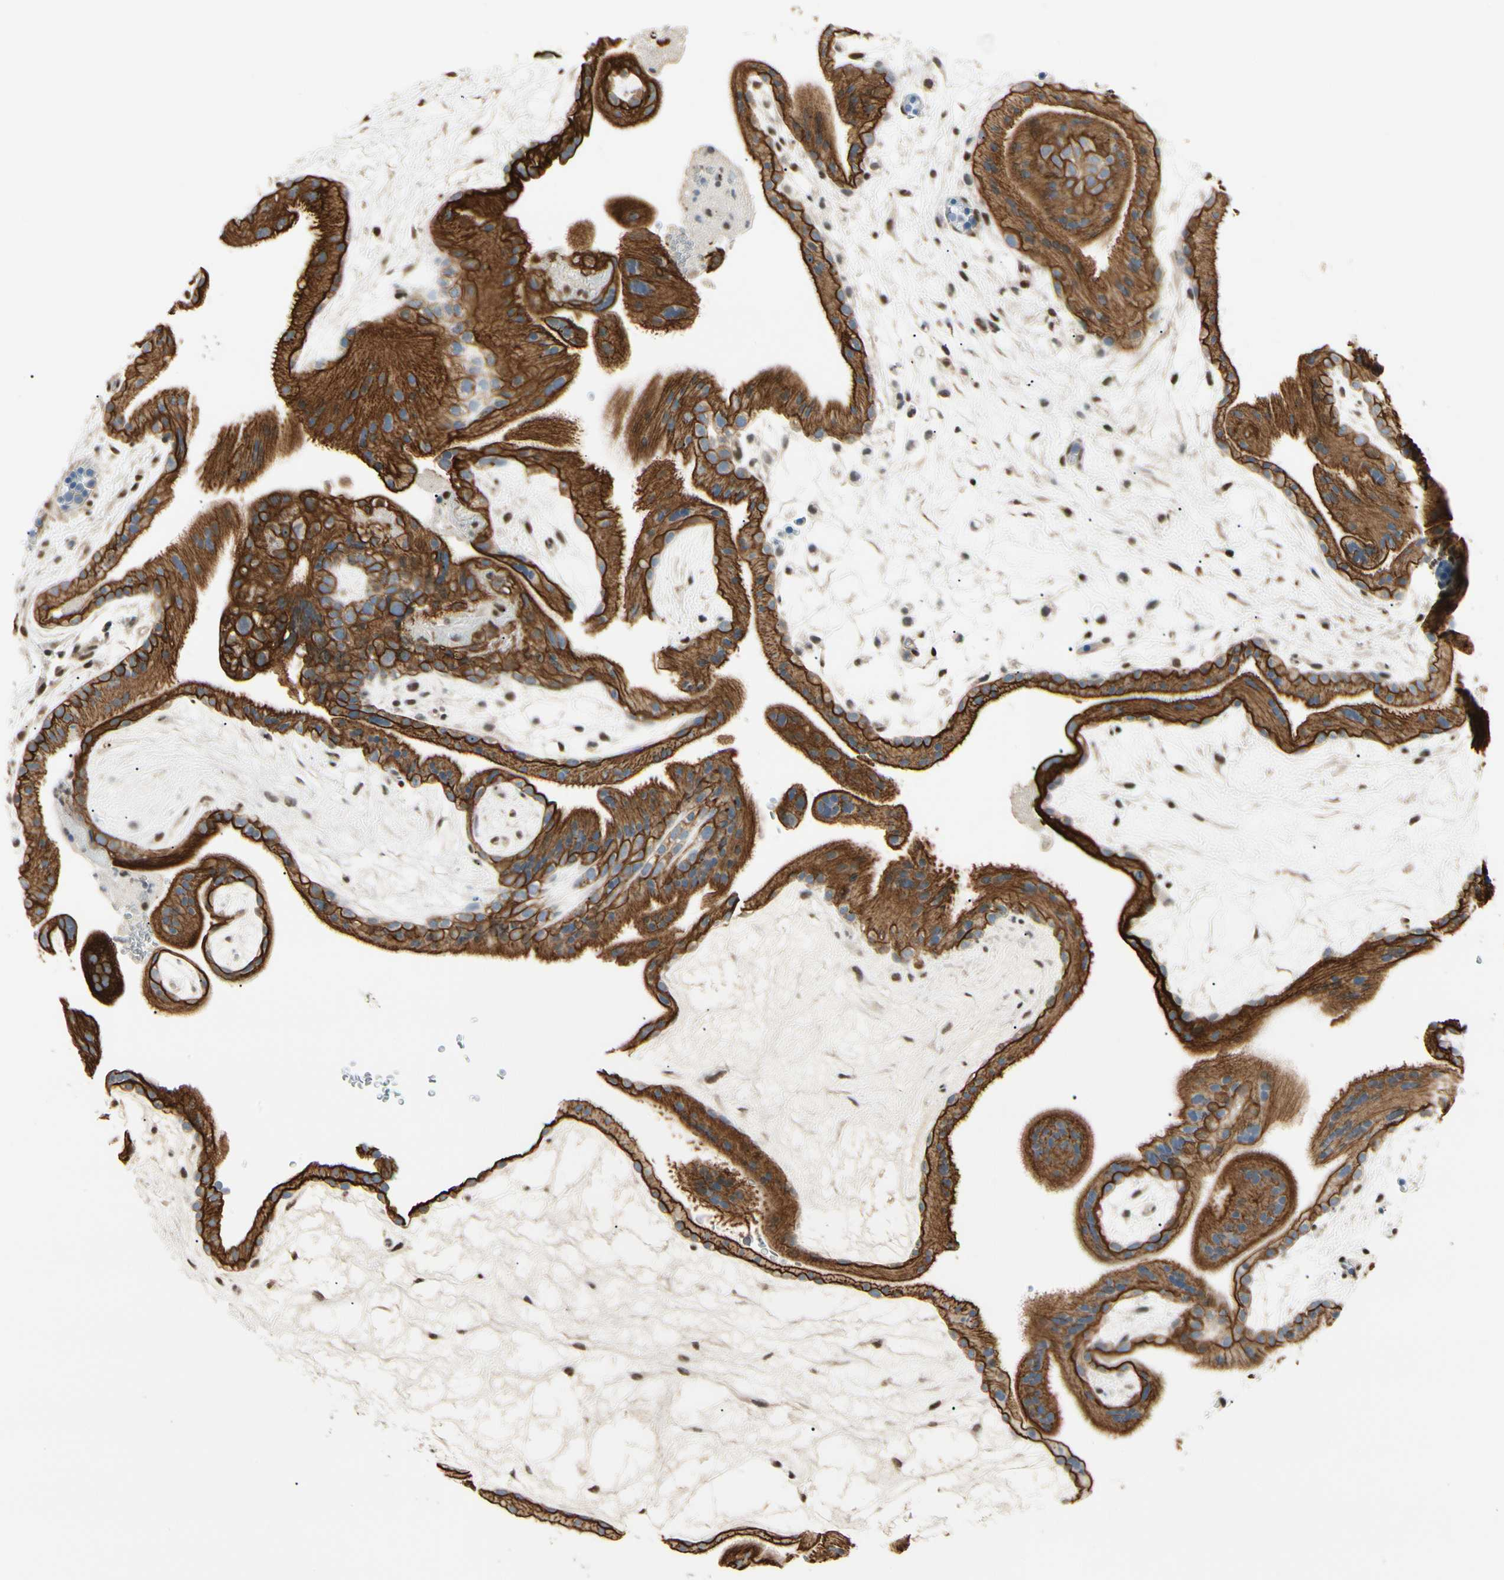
{"staining": {"intensity": "strong", "quantity": ">75%", "location": "cytoplasmic/membranous"}, "tissue": "placenta", "cell_type": "Trophoblastic cells", "image_type": "normal", "snomed": [{"axis": "morphology", "description": "Normal tissue, NOS"}, {"axis": "topography", "description": "Placenta"}], "caption": "Protein analysis of benign placenta displays strong cytoplasmic/membranous expression in about >75% of trophoblastic cells.", "gene": "ATXN1", "patient": {"sex": "female", "age": 19}}